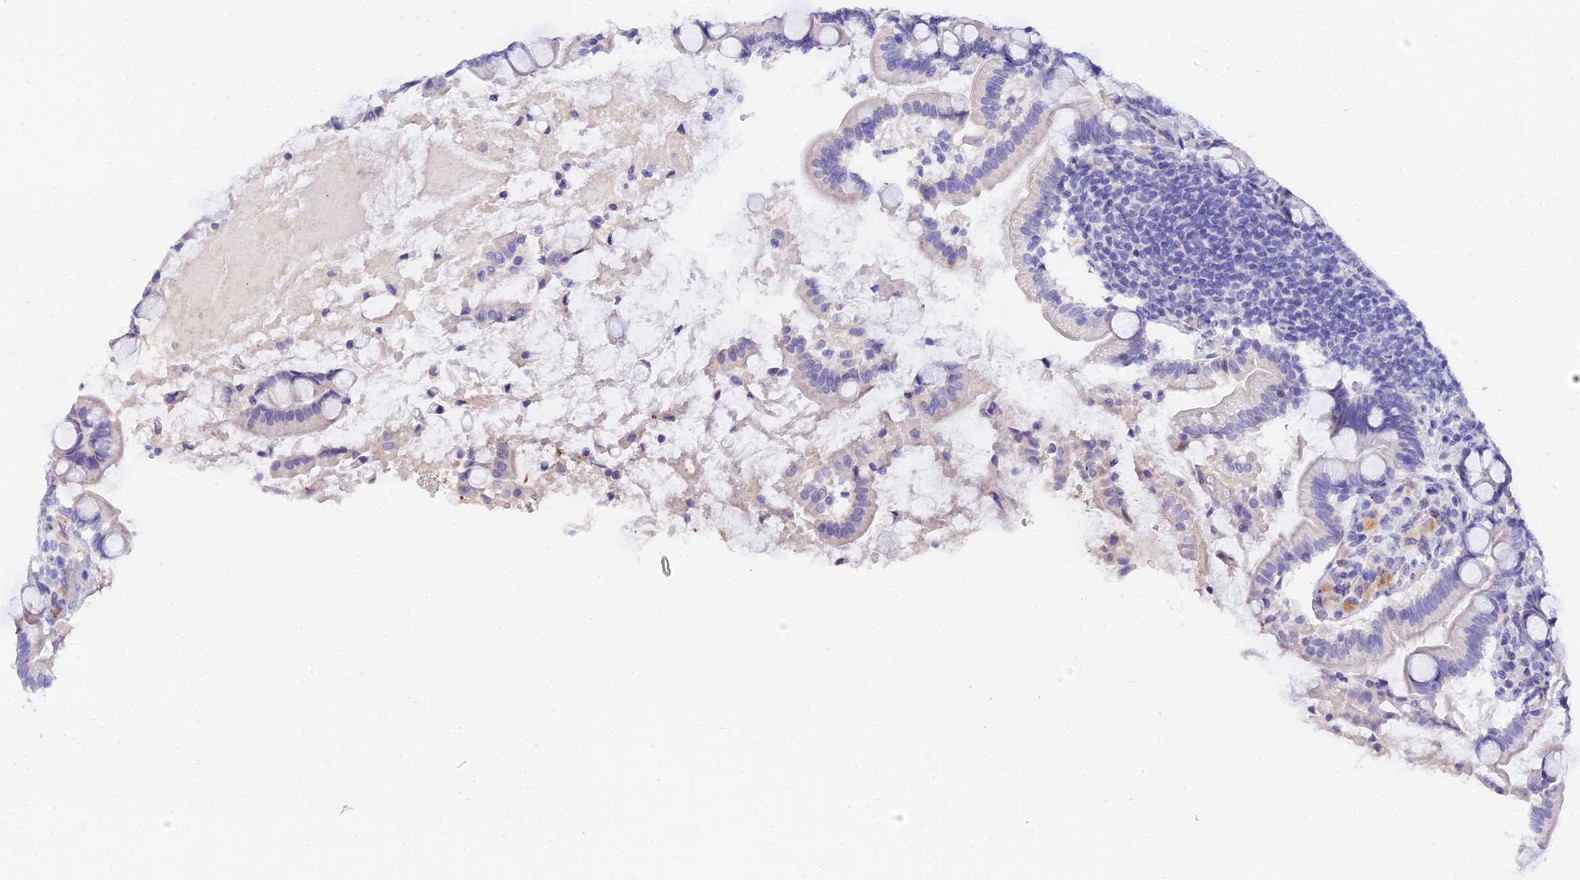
{"staining": {"intensity": "negative", "quantity": "none", "location": "none"}, "tissue": "small intestine", "cell_type": "Glandular cells", "image_type": "normal", "snomed": [{"axis": "morphology", "description": "Normal tissue, NOS"}, {"axis": "topography", "description": "Small intestine"}], "caption": "Image shows no significant protein positivity in glandular cells of normal small intestine. Nuclei are stained in blue.", "gene": "VWC2L", "patient": {"sex": "female", "age": 64}}